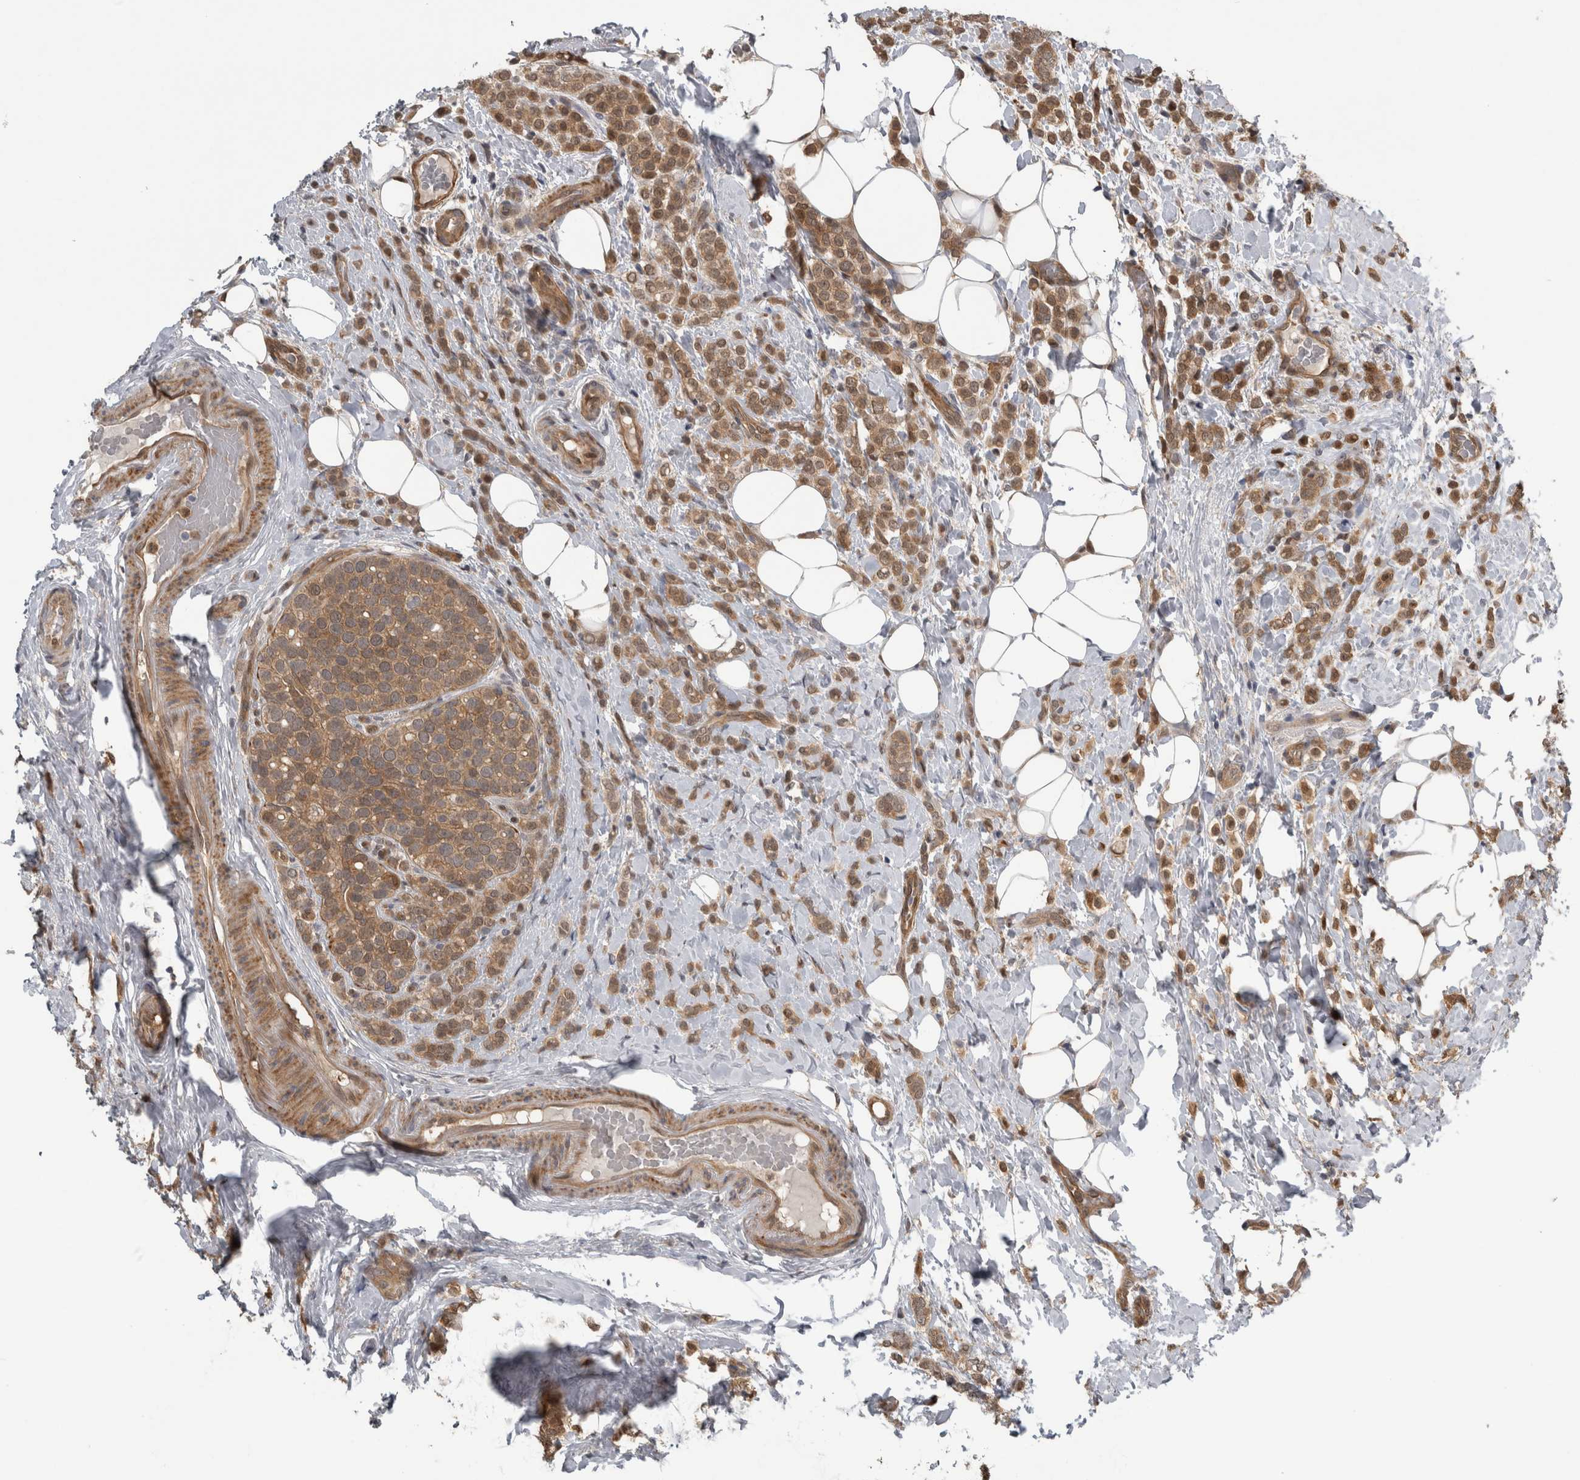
{"staining": {"intensity": "moderate", "quantity": ">75%", "location": "cytoplasmic/membranous,nuclear"}, "tissue": "breast cancer", "cell_type": "Tumor cells", "image_type": "cancer", "snomed": [{"axis": "morphology", "description": "Lobular carcinoma"}, {"axis": "topography", "description": "Breast"}], "caption": "IHC of human breast cancer (lobular carcinoma) displays medium levels of moderate cytoplasmic/membranous and nuclear staining in approximately >75% of tumor cells. Nuclei are stained in blue.", "gene": "NAPRT", "patient": {"sex": "female", "age": 50}}